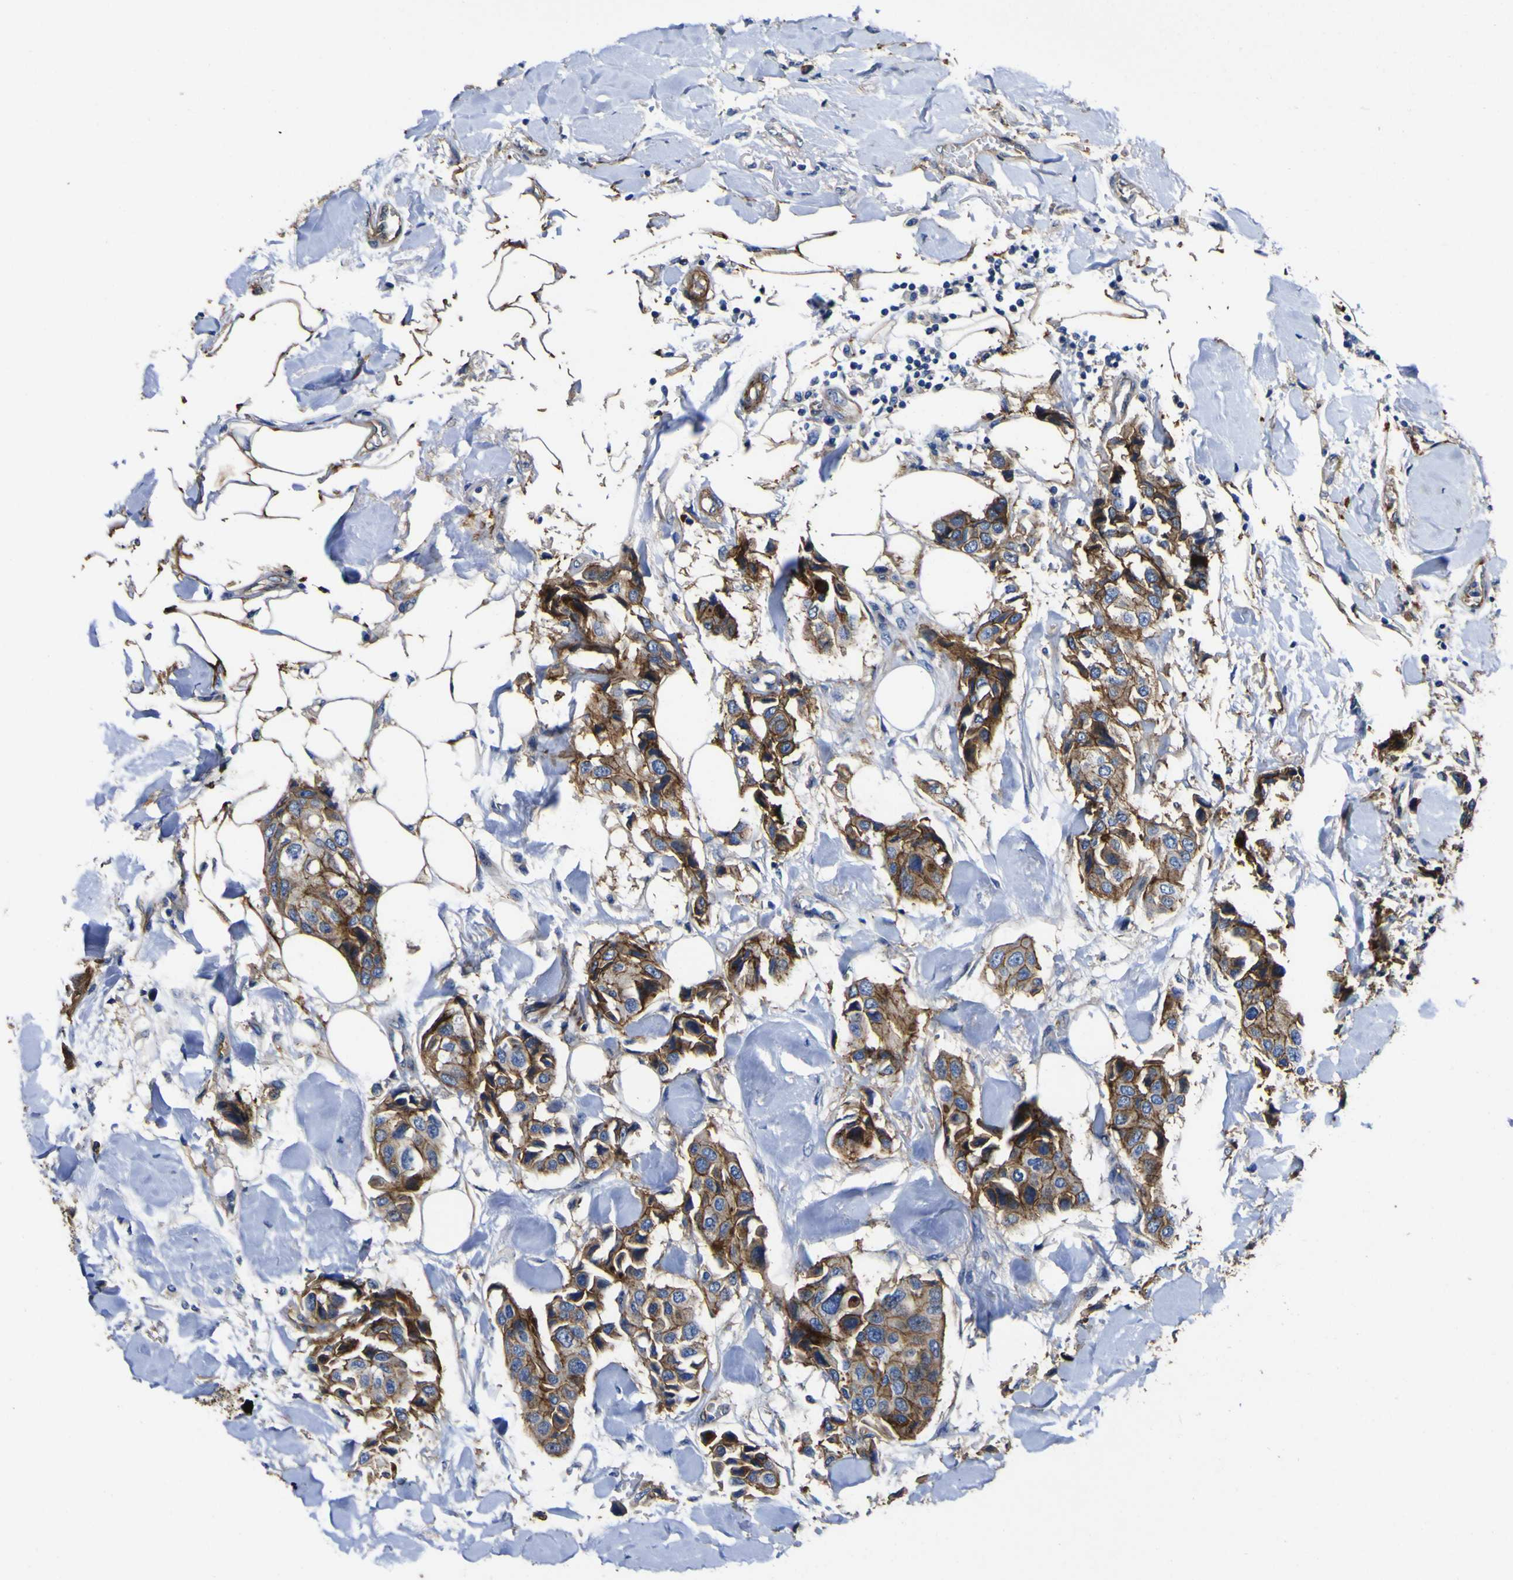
{"staining": {"intensity": "moderate", "quantity": ">75%", "location": "cytoplasmic/membranous"}, "tissue": "breast cancer", "cell_type": "Tumor cells", "image_type": "cancer", "snomed": [{"axis": "morphology", "description": "Duct carcinoma"}, {"axis": "topography", "description": "Breast"}], "caption": "This histopathology image reveals IHC staining of breast cancer, with medium moderate cytoplasmic/membranous expression in about >75% of tumor cells.", "gene": "CD151", "patient": {"sex": "female", "age": 80}}